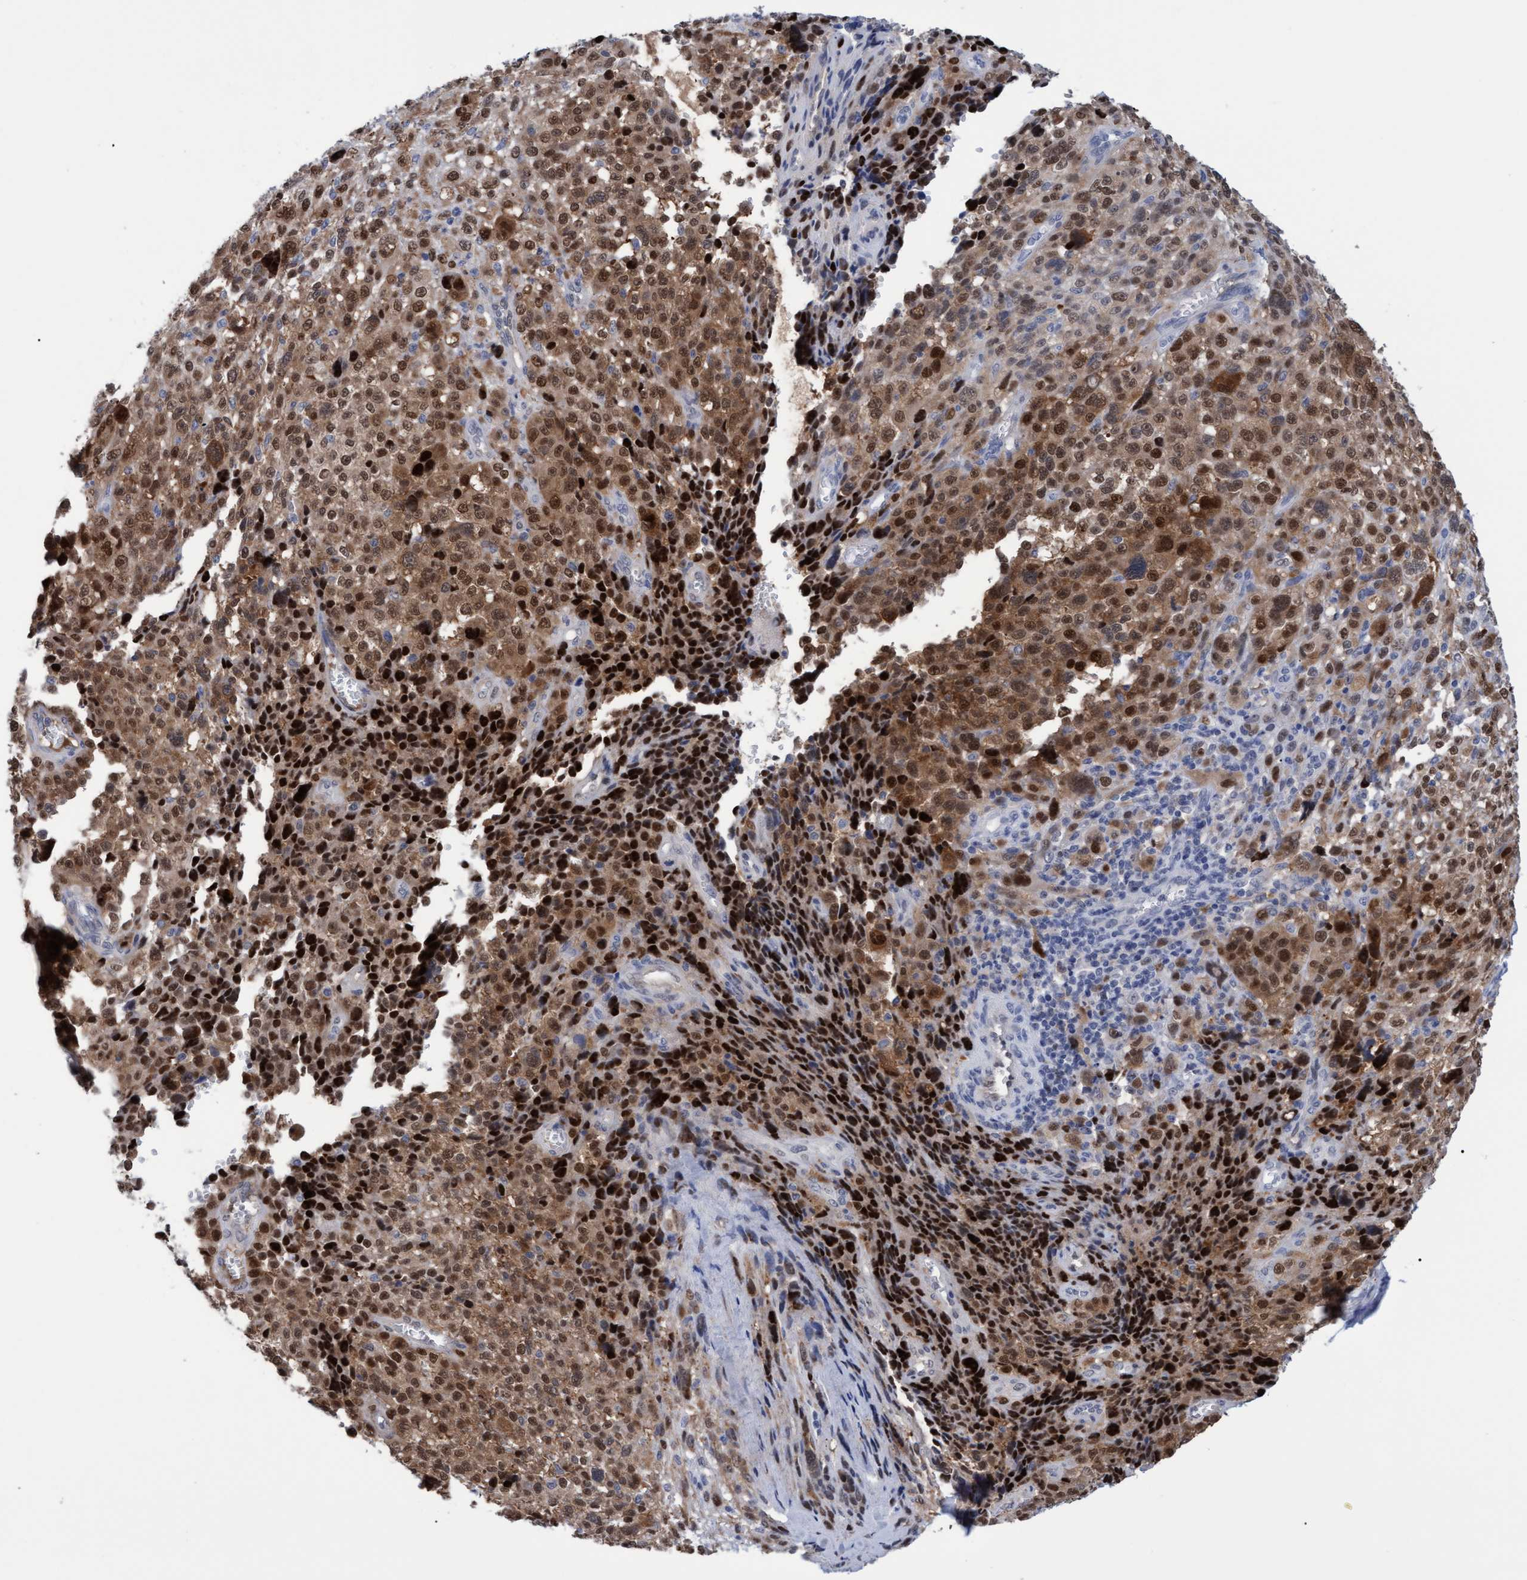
{"staining": {"intensity": "strong", "quantity": ">75%", "location": "cytoplasmic/membranous,nuclear"}, "tissue": "melanoma", "cell_type": "Tumor cells", "image_type": "cancer", "snomed": [{"axis": "morphology", "description": "Malignant melanoma, NOS"}, {"axis": "topography", "description": "Skin"}], "caption": "Melanoma tissue displays strong cytoplasmic/membranous and nuclear expression in approximately >75% of tumor cells, visualized by immunohistochemistry. The staining is performed using DAB (3,3'-diaminobenzidine) brown chromogen to label protein expression. The nuclei are counter-stained blue using hematoxylin.", "gene": "PINX1", "patient": {"sex": "female", "age": 55}}